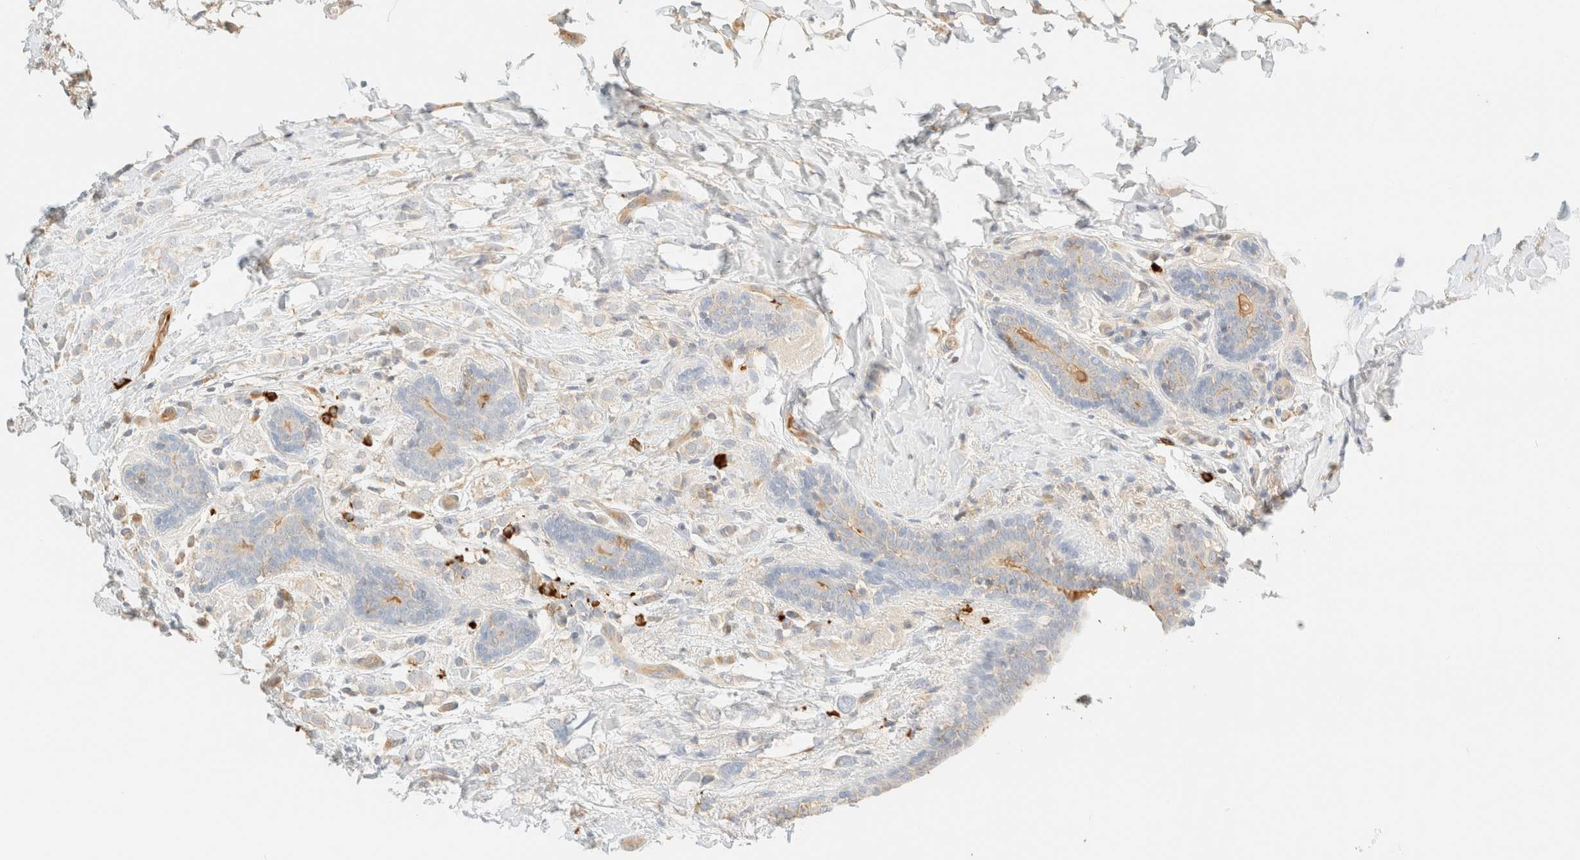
{"staining": {"intensity": "negative", "quantity": "none", "location": "none"}, "tissue": "breast cancer", "cell_type": "Tumor cells", "image_type": "cancer", "snomed": [{"axis": "morphology", "description": "Normal tissue, NOS"}, {"axis": "morphology", "description": "Lobular carcinoma"}, {"axis": "topography", "description": "Breast"}], "caption": "This is a micrograph of immunohistochemistry staining of breast cancer (lobular carcinoma), which shows no staining in tumor cells. (IHC, brightfield microscopy, high magnification).", "gene": "FHOD1", "patient": {"sex": "female", "age": 47}}